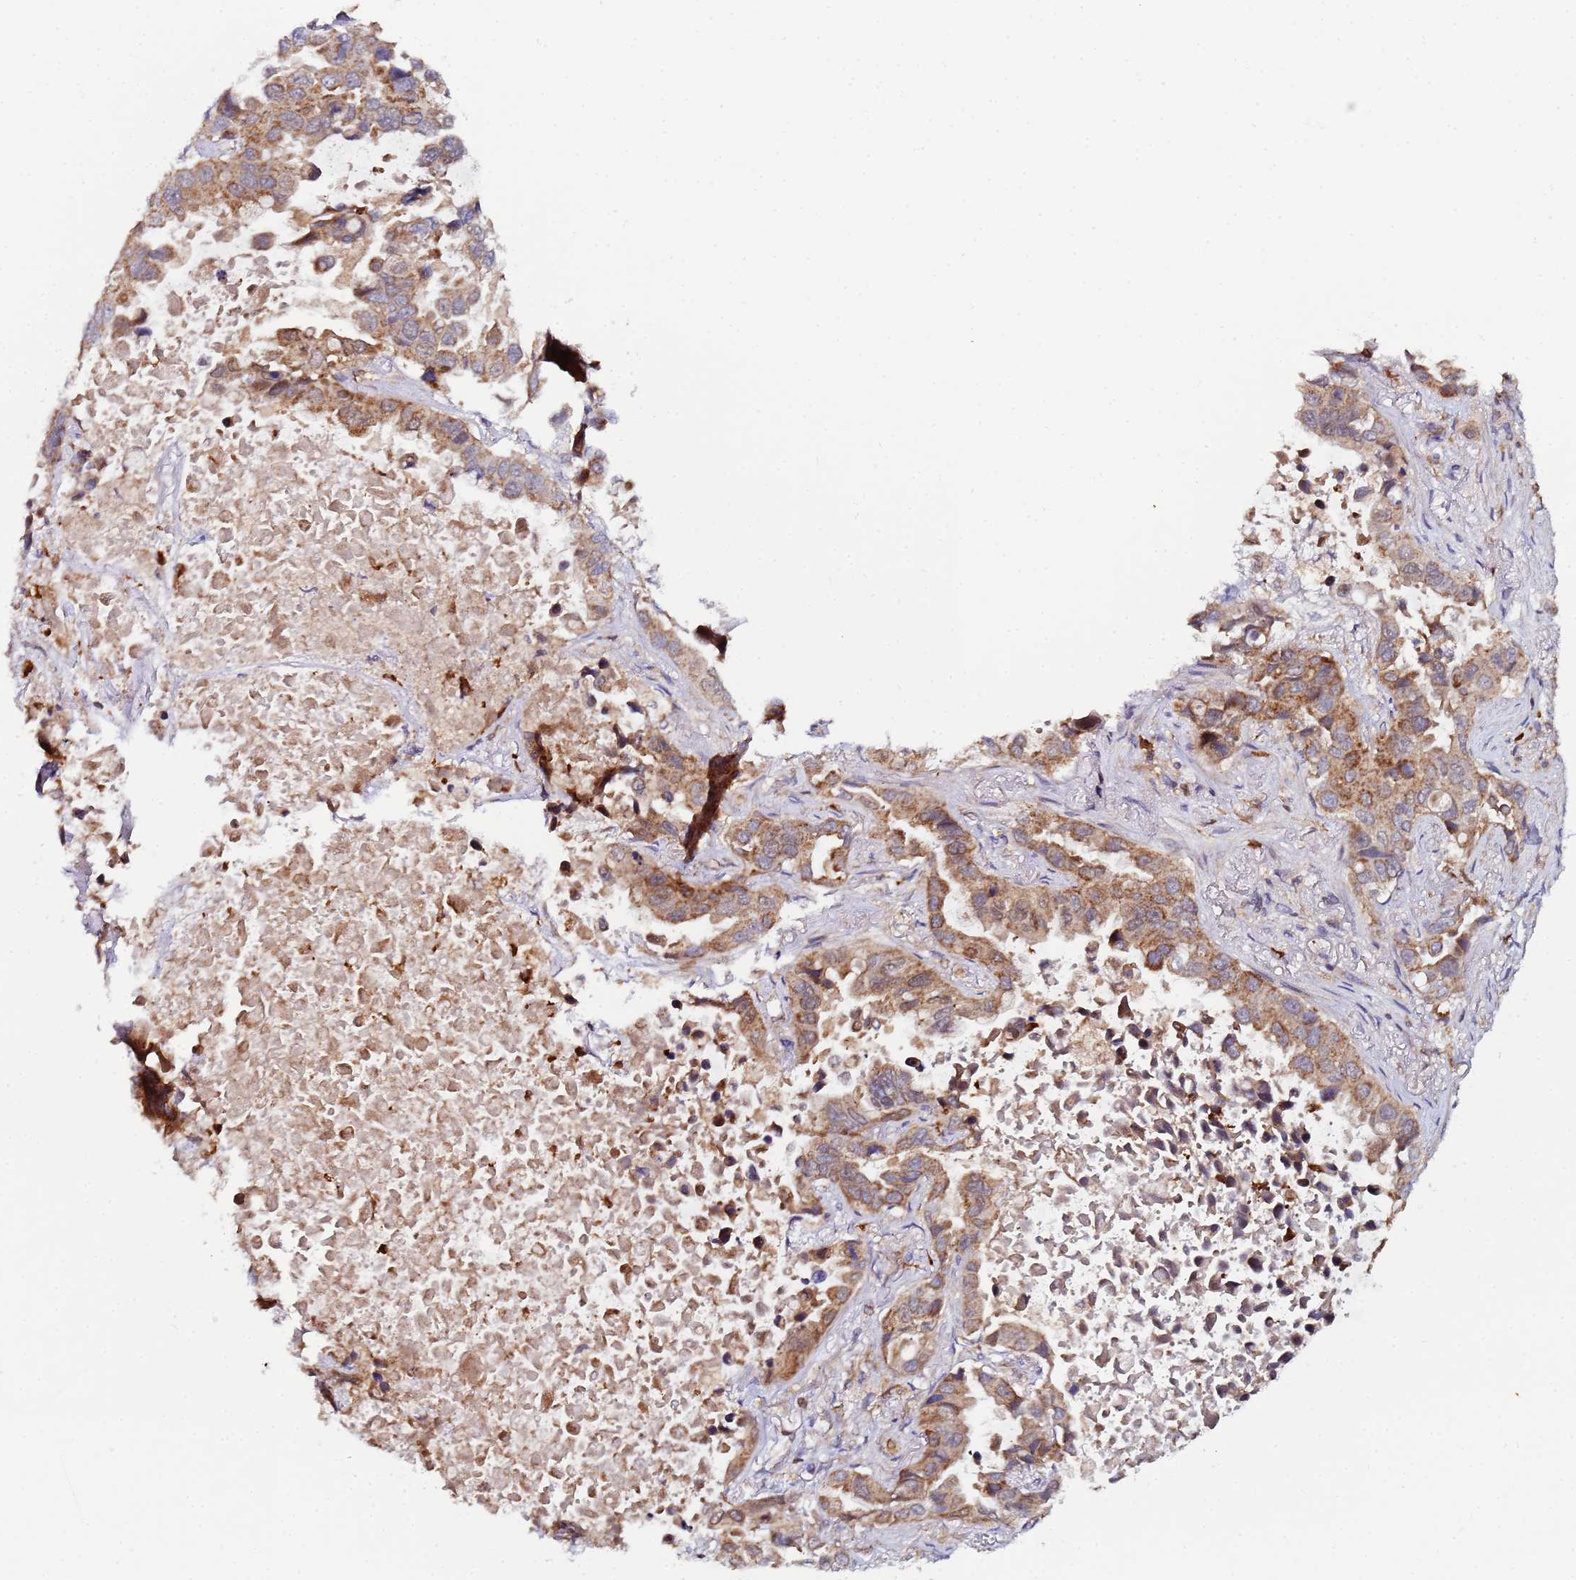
{"staining": {"intensity": "moderate", "quantity": ">75%", "location": "cytoplasmic/membranous"}, "tissue": "lung cancer", "cell_type": "Tumor cells", "image_type": "cancer", "snomed": [{"axis": "morphology", "description": "Adenocarcinoma, NOS"}, {"axis": "topography", "description": "Lung"}], "caption": "Protein expression analysis of lung cancer (adenocarcinoma) demonstrates moderate cytoplasmic/membranous staining in about >75% of tumor cells.", "gene": "CCDC127", "patient": {"sex": "male", "age": 64}}